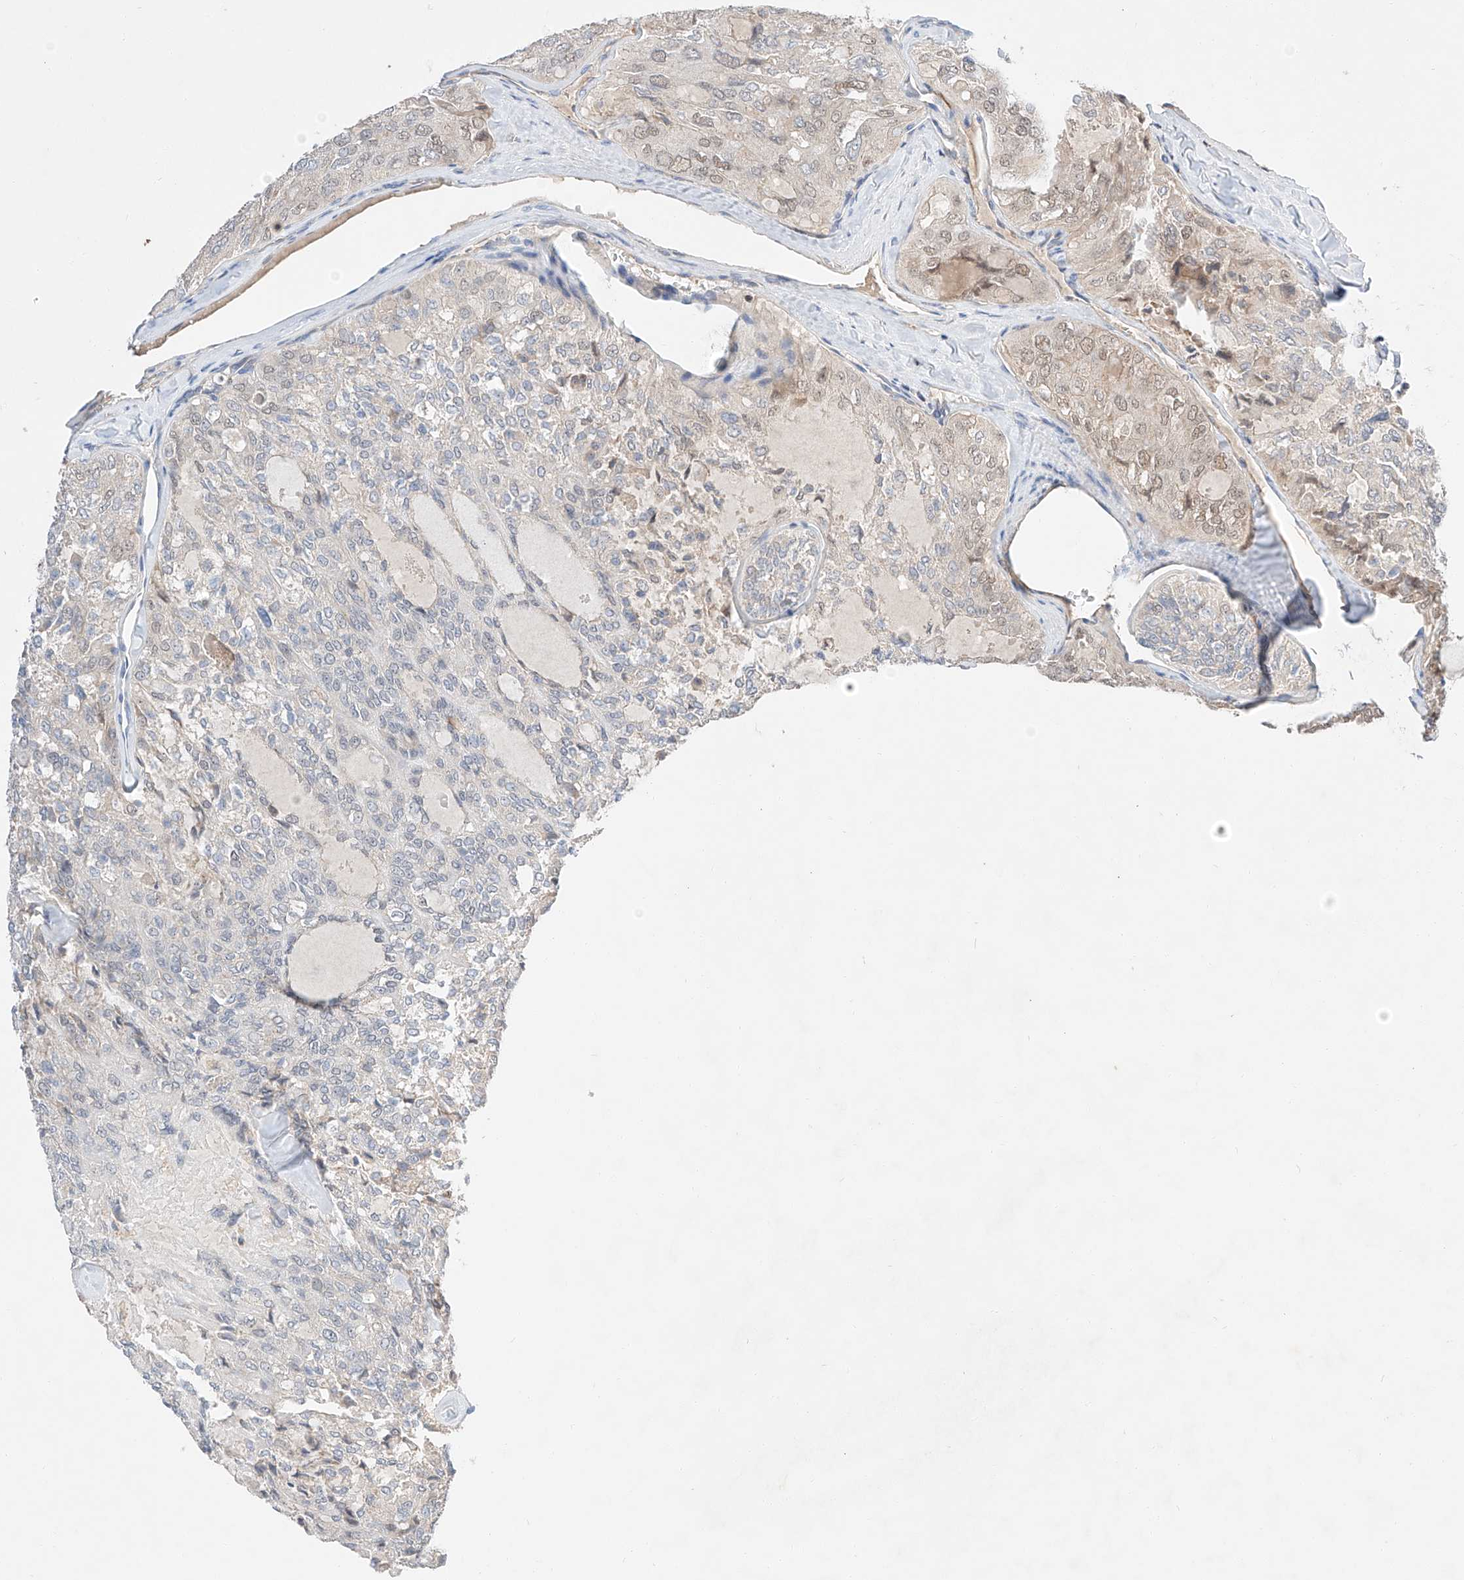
{"staining": {"intensity": "weak", "quantity": "<25%", "location": "nuclear"}, "tissue": "thyroid cancer", "cell_type": "Tumor cells", "image_type": "cancer", "snomed": [{"axis": "morphology", "description": "Follicular adenoma carcinoma, NOS"}, {"axis": "topography", "description": "Thyroid gland"}], "caption": "Human follicular adenoma carcinoma (thyroid) stained for a protein using IHC reveals no positivity in tumor cells.", "gene": "RUSC1", "patient": {"sex": "male", "age": 75}}